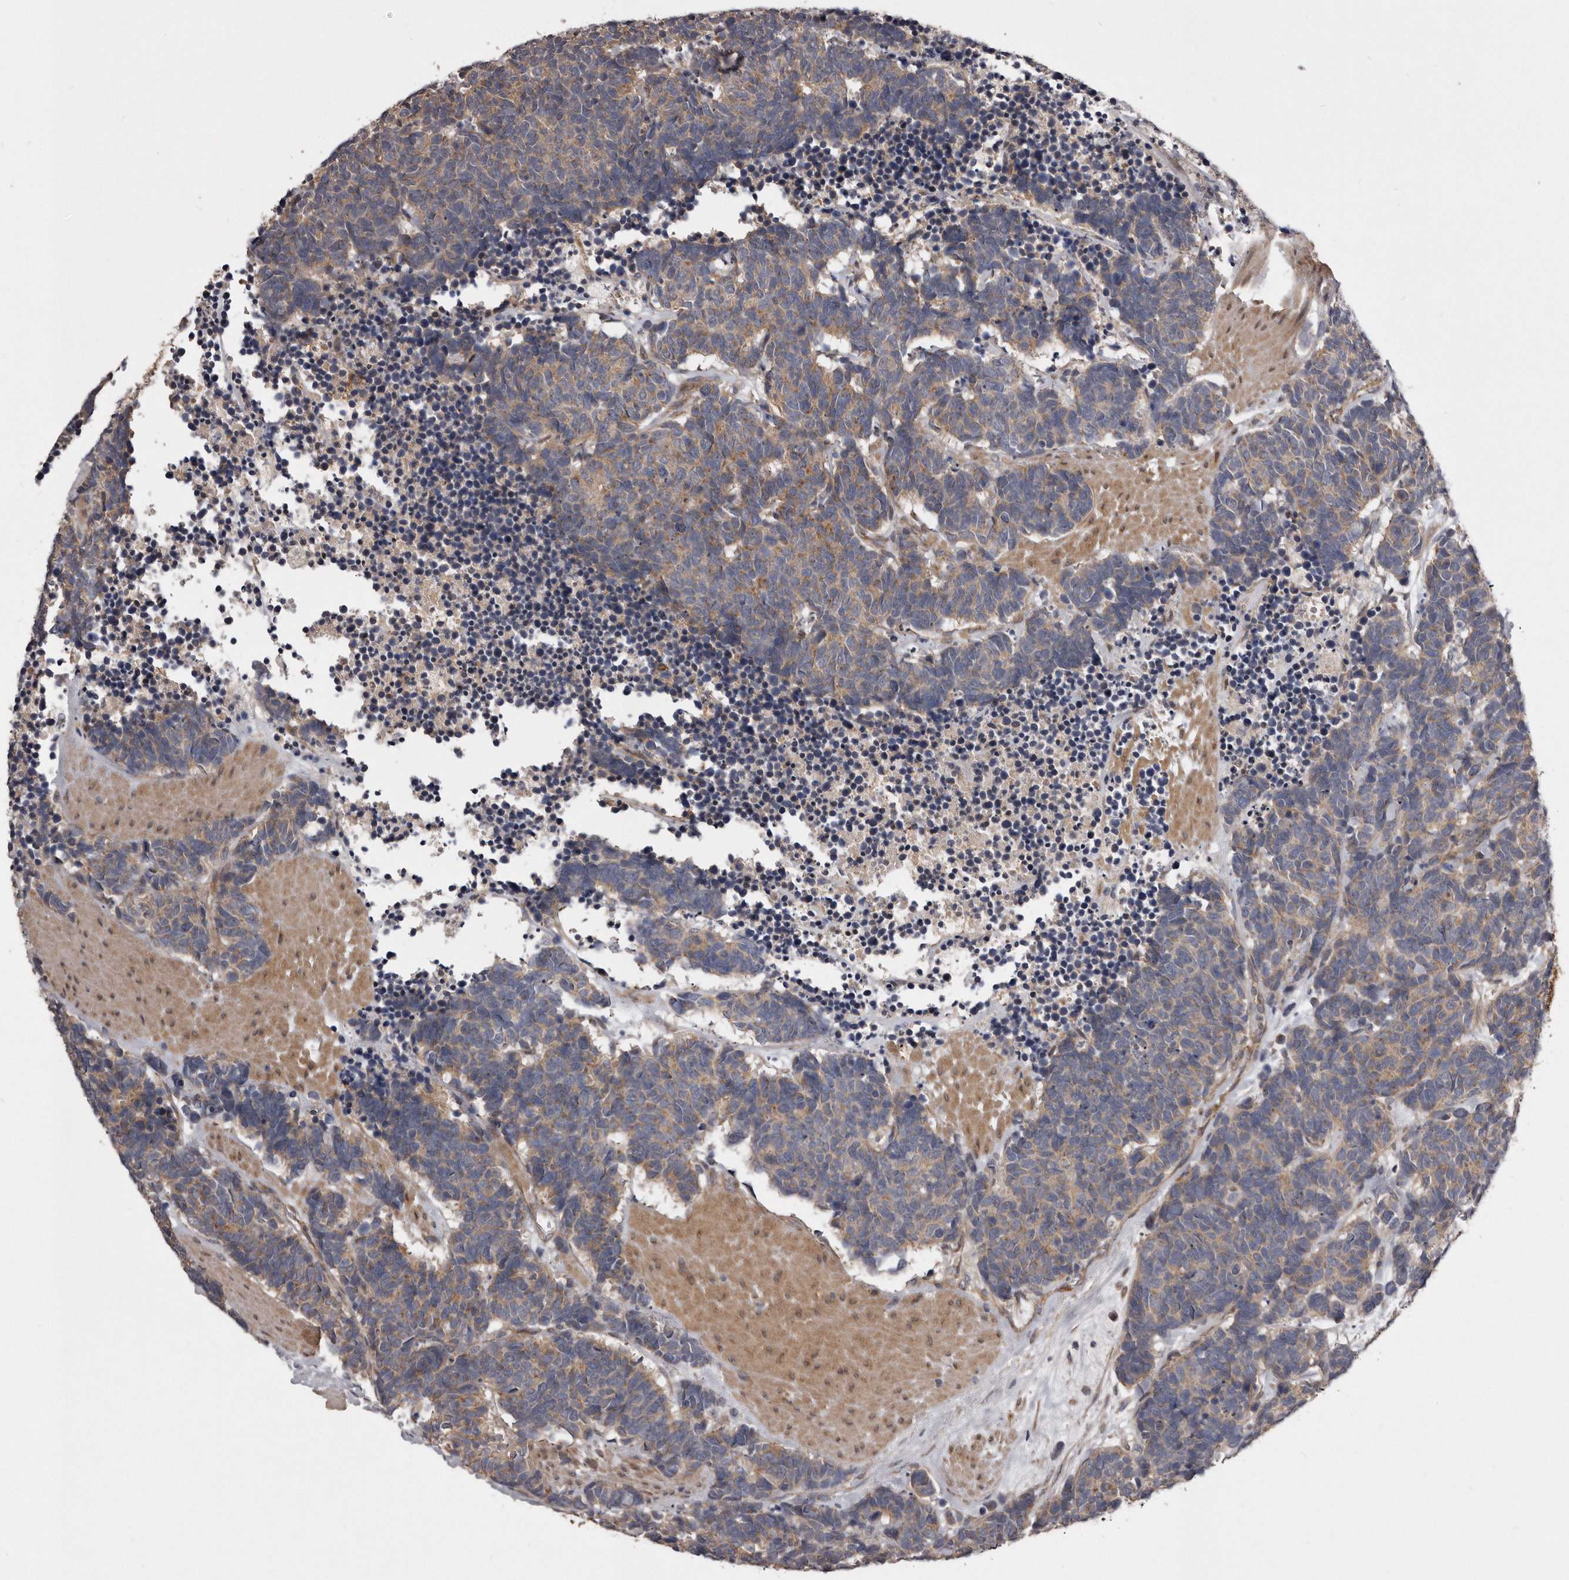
{"staining": {"intensity": "weak", "quantity": ">75%", "location": "cytoplasmic/membranous"}, "tissue": "carcinoid", "cell_type": "Tumor cells", "image_type": "cancer", "snomed": [{"axis": "morphology", "description": "Carcinoma, NOS"}, {"axis": "morphology", "description": "Carcinoid, malignant, NOS"}, {"axis": "topography", "description": "Urinary bladder"}], "caption": "Protein staining of carcinoid (malignant) tissue shows weak cytoplasmic/membranous staining in approximately >75% of tumor cells. The protein of interest is stained brown, and the nuclei are stained in blue (DAB (3,3'-diaminobenzidine) IHC with brightfield microscopy, high magnification).", "gene": "ARMCX1", "patient": {"sex": "male", "age": 57}}